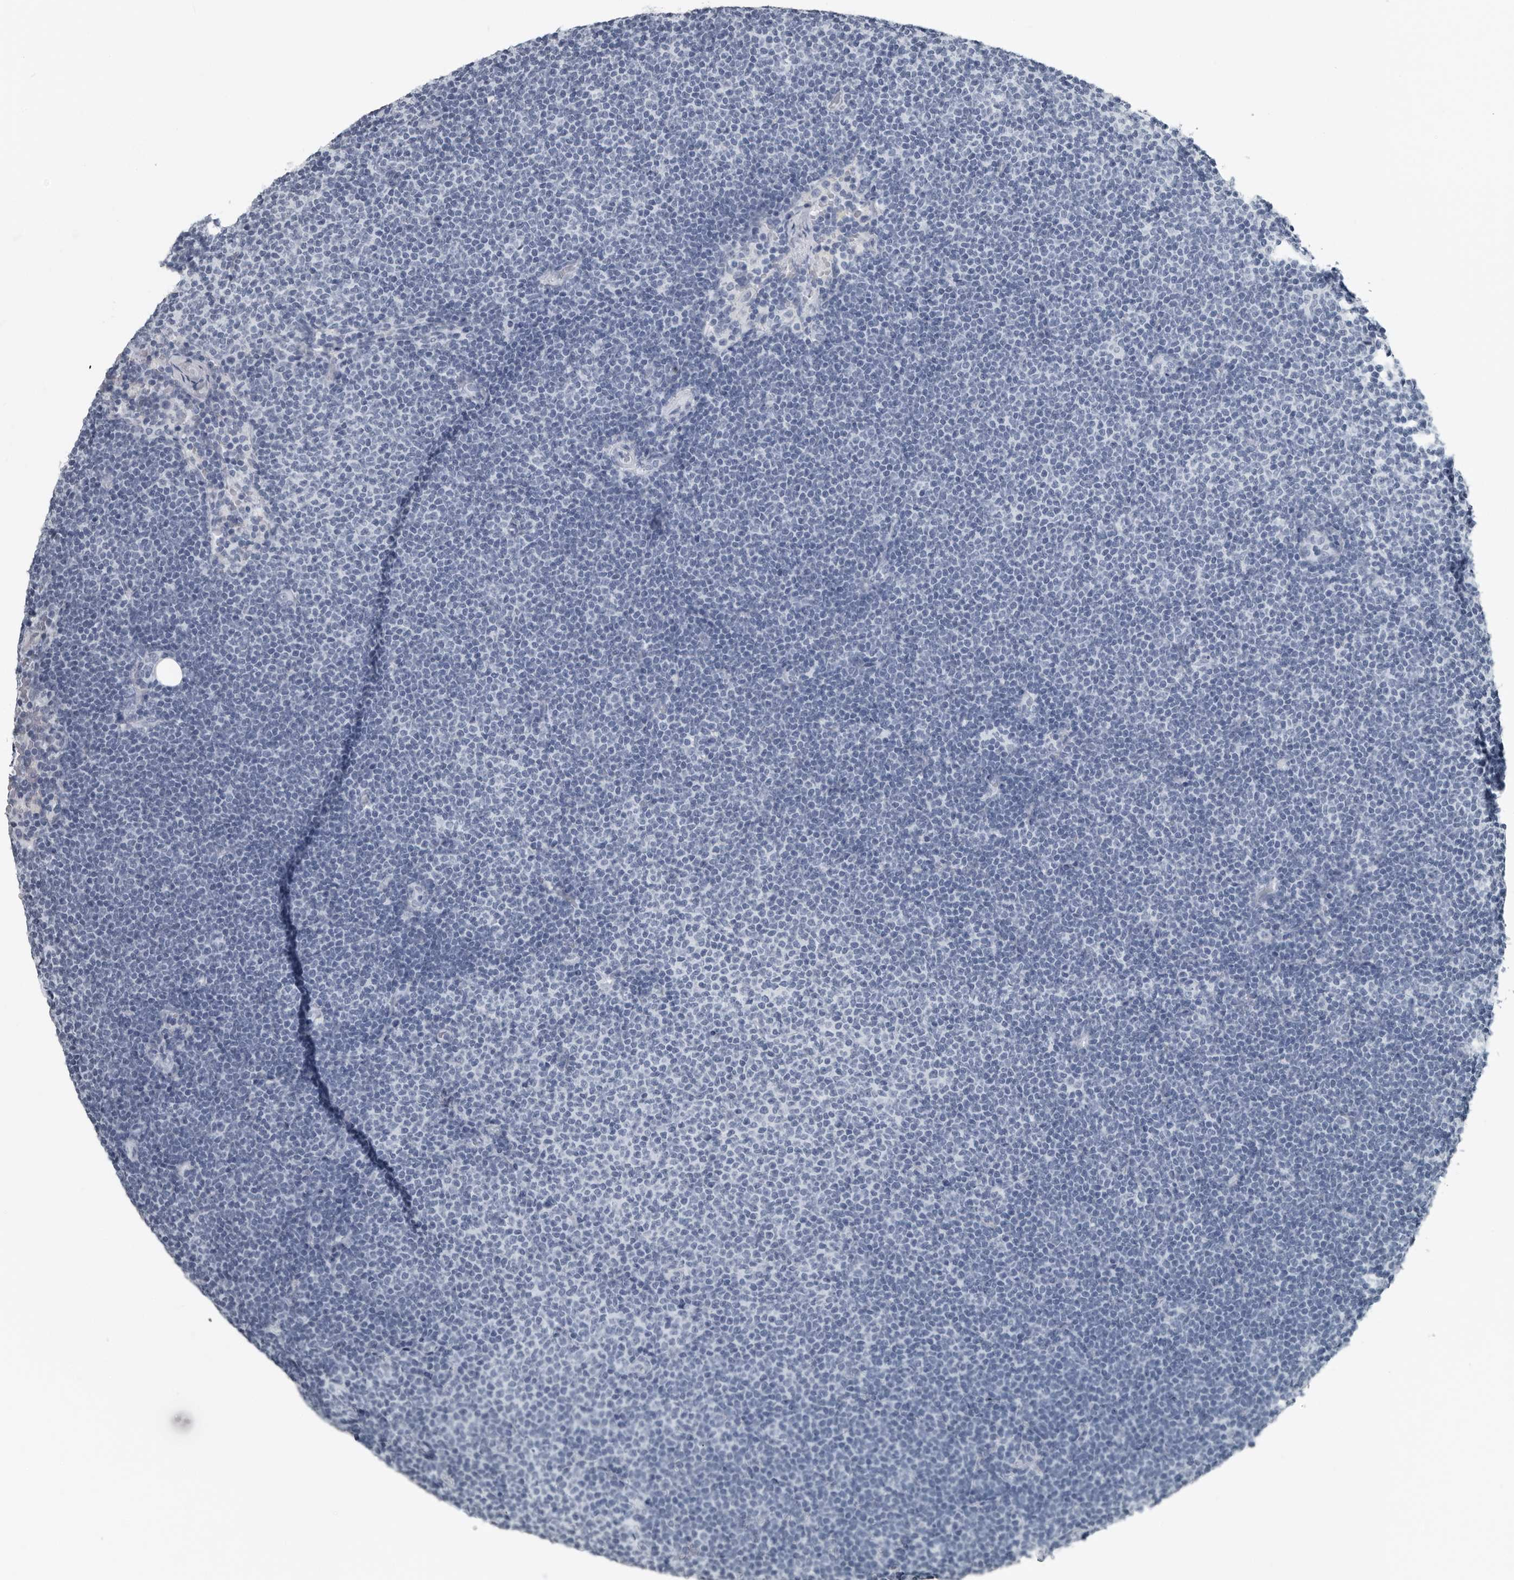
{"staining": {"intensity": "negative", "quantity": "none", "location": "none"}, "tissue": "lymphoma", "cell_type": "Tumor cells", "image_type": "cancer", "snomed": [{"axis": "morphology", "description": "Malignant lymphoma, non-Hodgkin's type, Low grade"}, {"axis": "topography", "description": "Lymph node"}], "caption": "Human malignant lymphoma, non-Hodgkin's type (low-grade) stained for a protein using IHC exhibits no staining in tumor cells.", "gene": "PRSS1", "patient": {"sex": "female", "age": 53}}